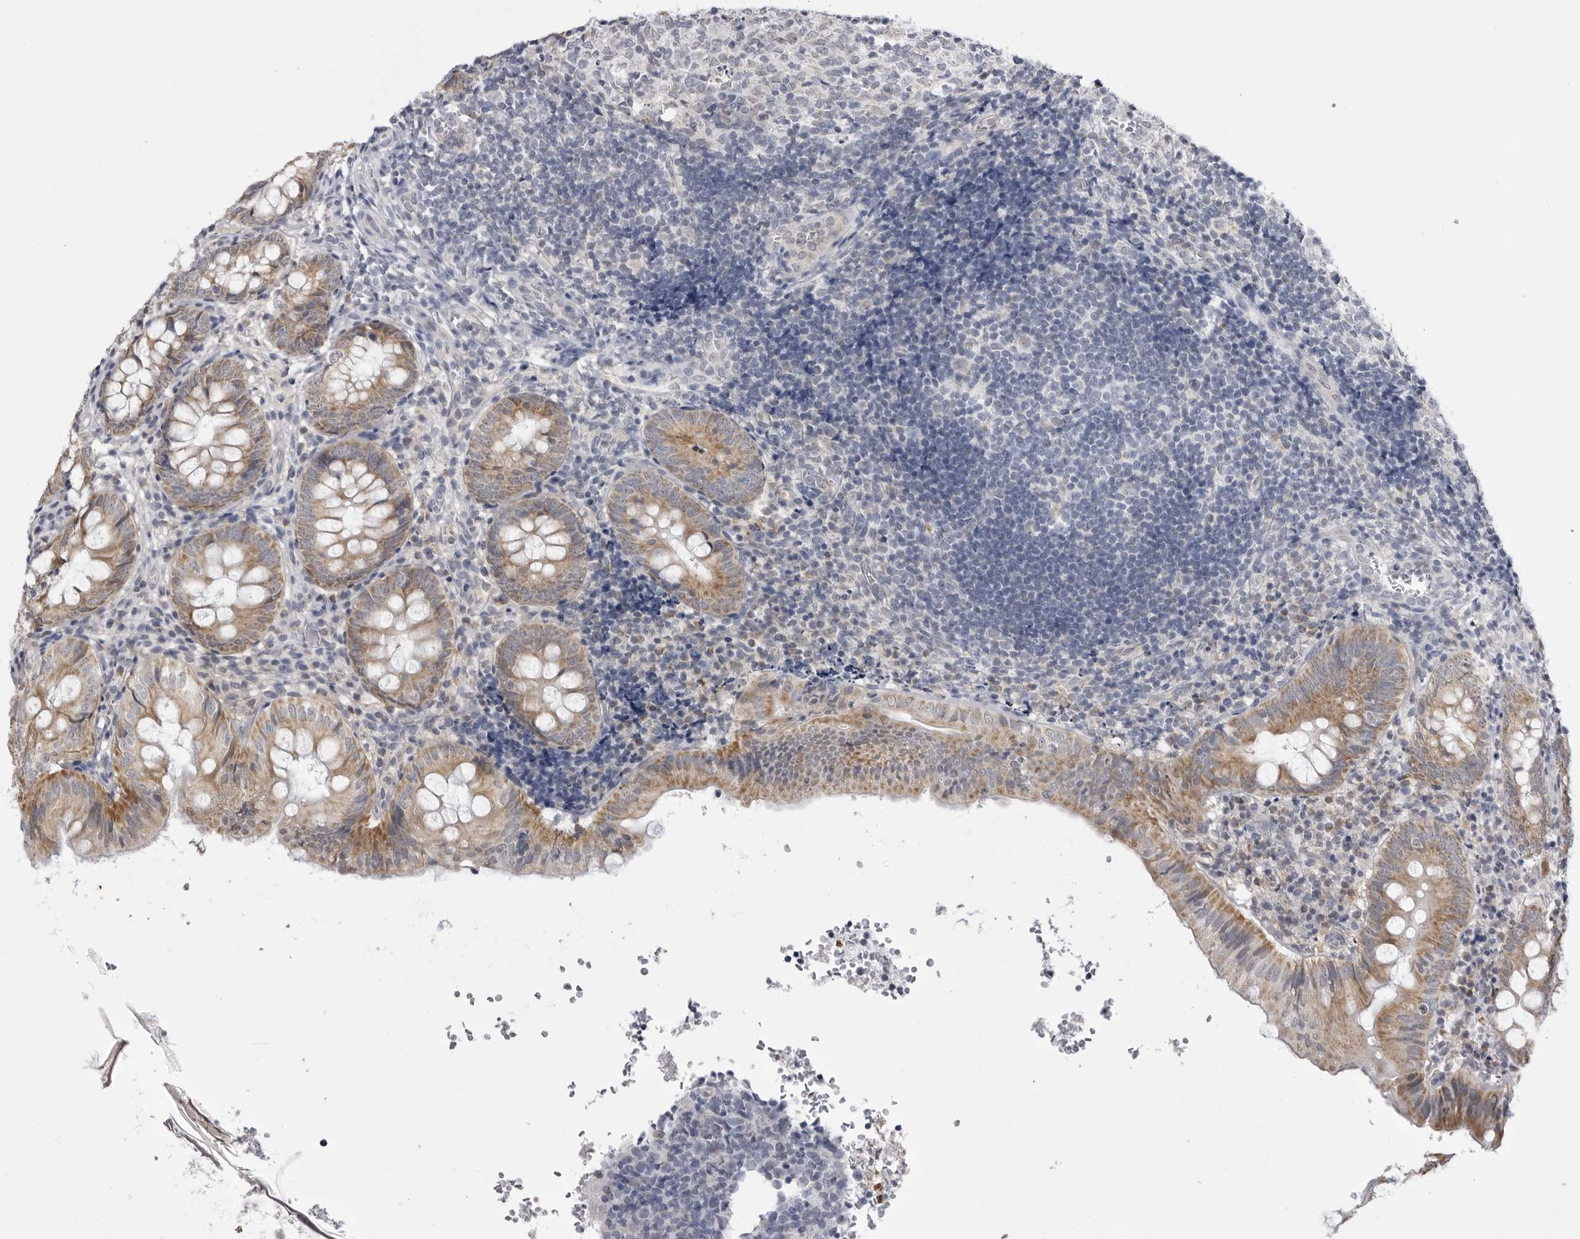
{"staining": {"intensity": "moderate", "quantity": ">75%", "location": "cytoplasmic/membranous"}, "tissue": "appendix", "cell_type": "Glandular cells", "image_type": "normal", "snomed": [{"axis": "morphology", "description": "Normal tissue, NOS"}, {"axis": "topography", "description": "Appendix"}], "caption": "Immunohistochemical staining of normal appendix reveals medium levels of moderate cytoplasmic/membranous expression in approximately >75% of glandular cells. Nuclei are stained in blue.", "gene": "FH", "patient": {"sex": "male", "age": 8}}